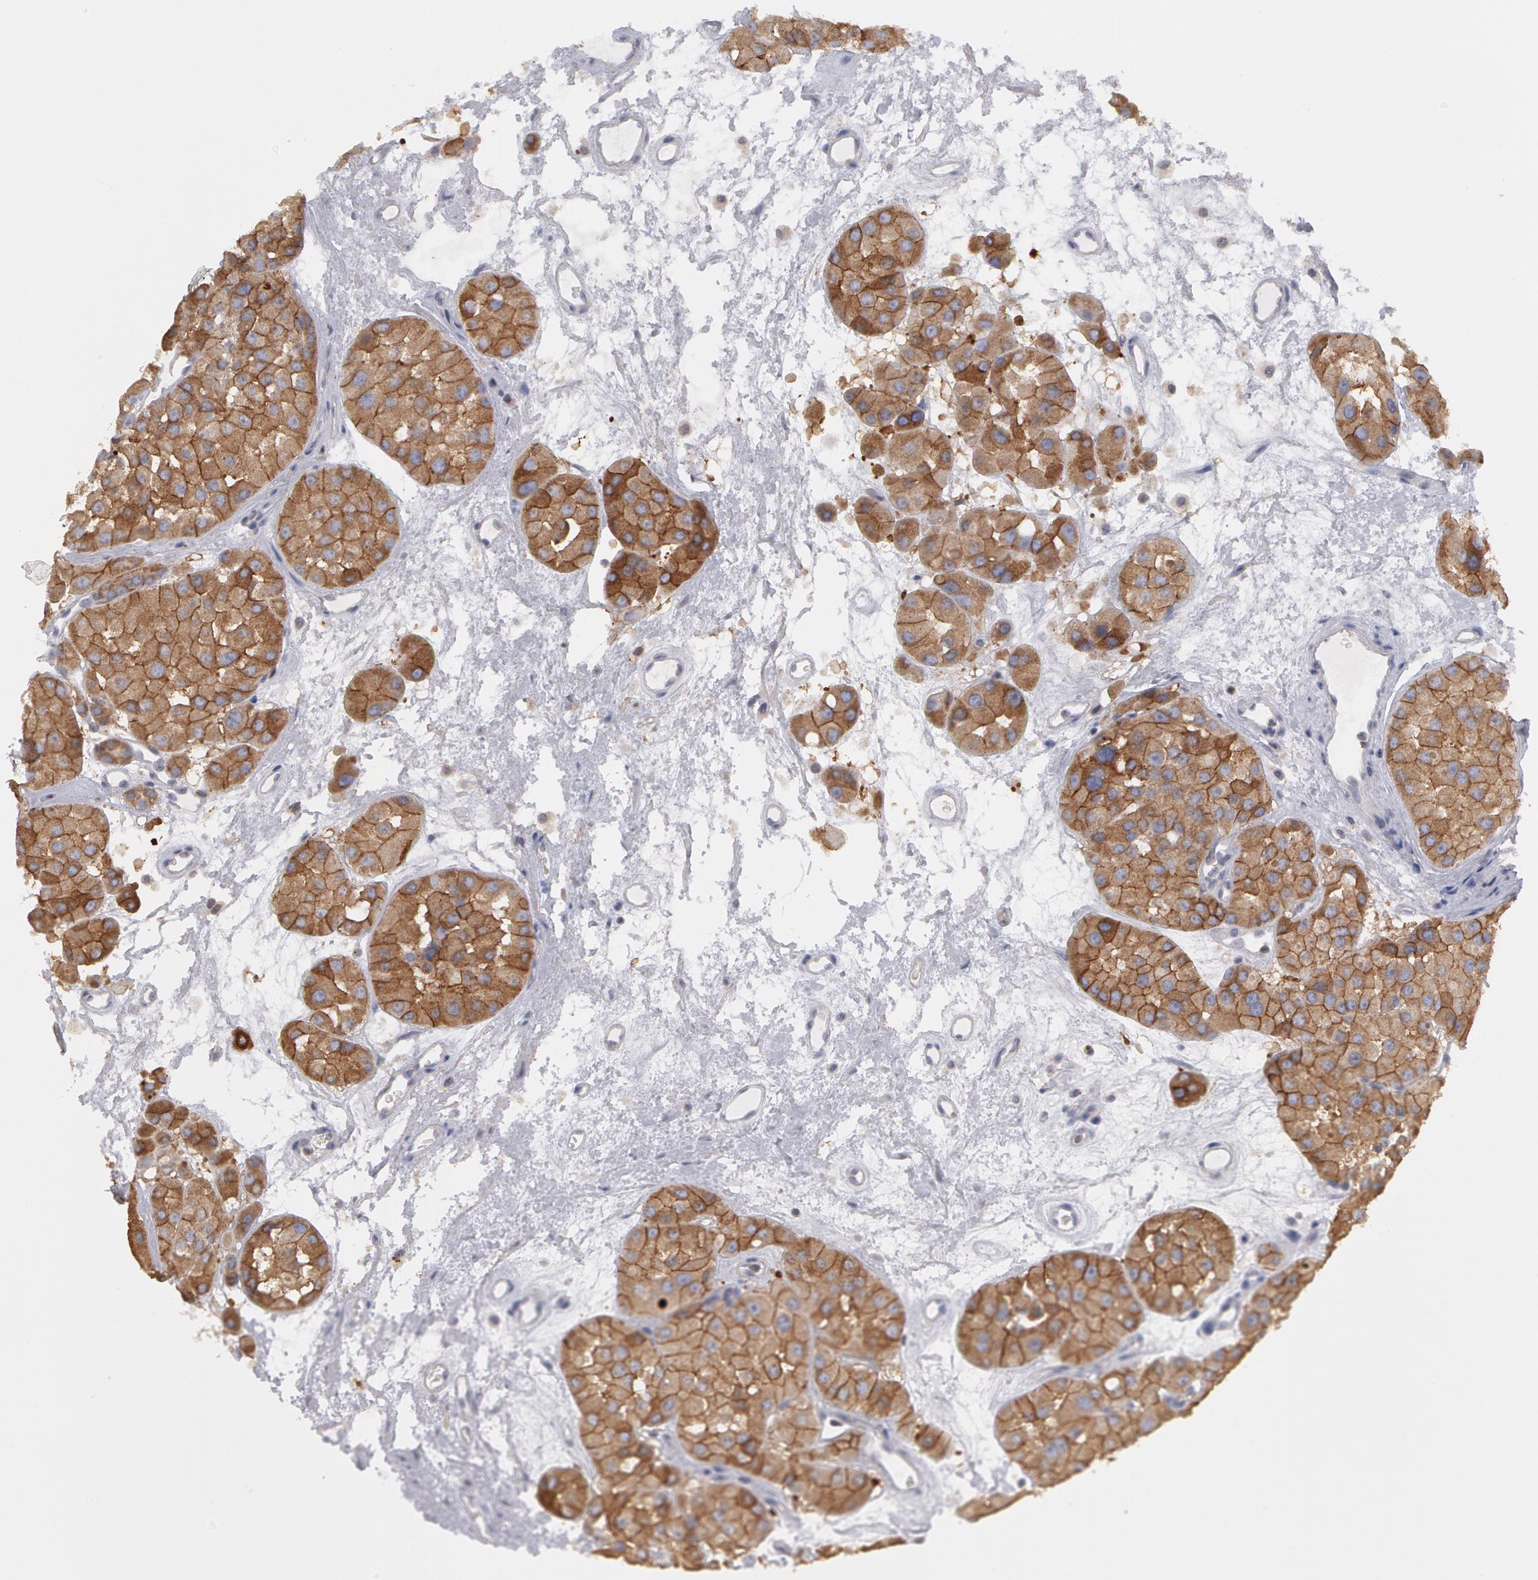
{"staining": {"intensity": "moderate", "quantity": ">75%", "location": "cytoplasmic/membranous"}, "tissue": "renal cancer", "cell_type": "Tumor cells", "image_type": "cancer", "snomed": [{"axis": "morphology", "description": "Adenocarcinoma, uncertain malignant potential"}, {"axis": "topography", "description": "Kidney"}], "caption": "The image exhibits a brown stain indicating the presence of a protein in the cytoplasmic/membranous of tumor cells in renal adenocarcinoma,  uncertain malignant potential. The staining is performed using DAB brown chromogen to label protein expression. The nuclei are counter-stained blue using hematoxylin.", "gene": "ERBB2", "patient": {"sex": "male", "age": 63}}